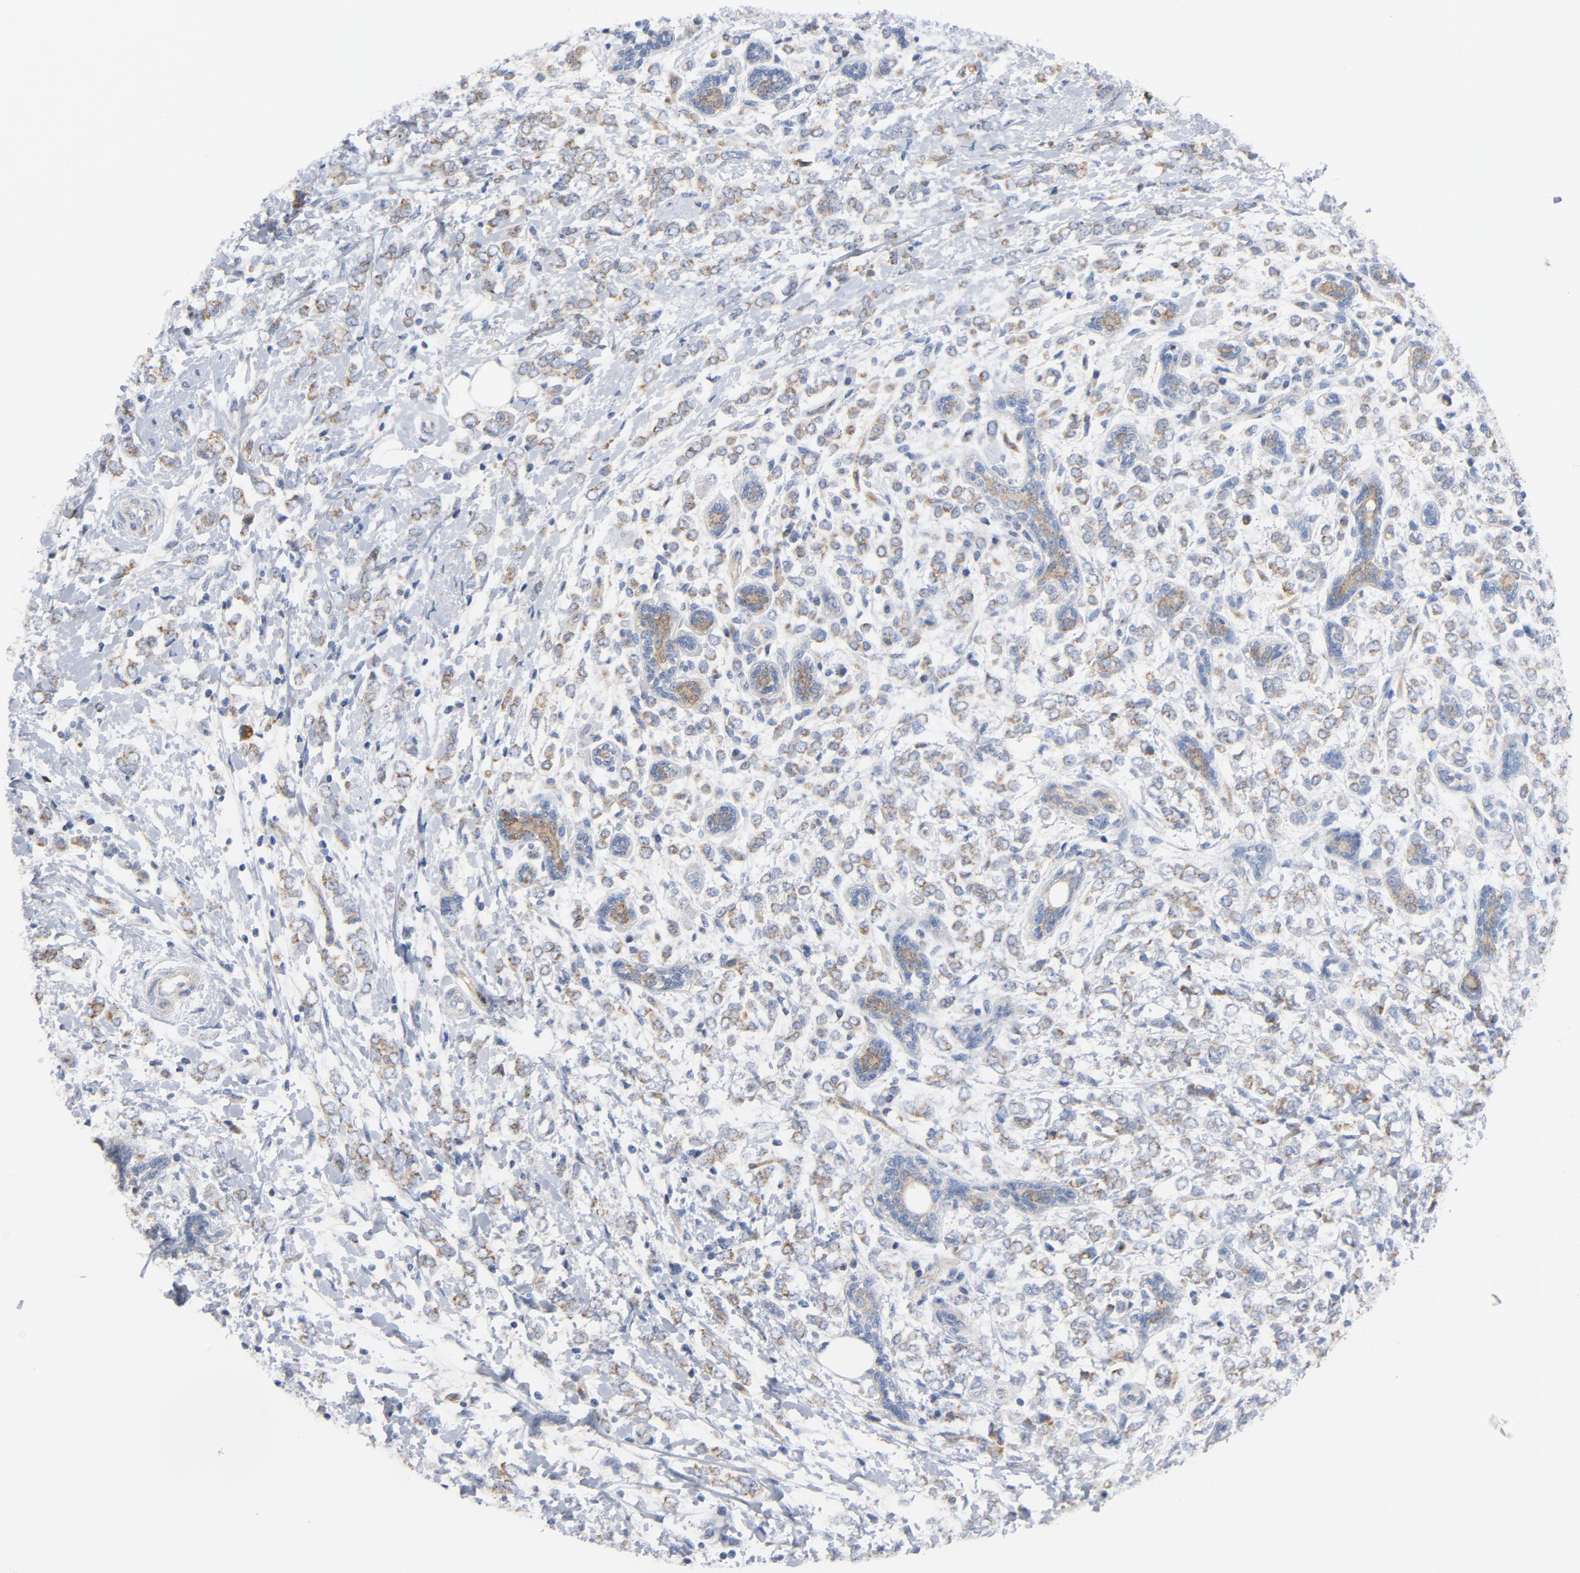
{"staining": {"intensity": "moderate", "quantity": ">75%", "location": "cytoplasmic/membranous"}, "tissue": "breast cancer", "cell_type": "Tumor cells", "image_type": "cancer", "snomed": [{"axis": "morphology", "description": "Normal tissue, NOS"}, {"axis": "morphology", "description": "Lobular carcinoma"}, {"axis": "topography", "description": "Breast"}], "caption": "Immunohistochemistry micrograph of neoplastic tissue: breast cancer (lobular carcinoma) stained using immunohistochemistry (IHC) displays medium levels of moderate protein expression localized specifically in the cytoplasmic/membranous of tumor cells, appearing as a cytoplasmic/membranous brown color.", "gene": "RAPGEF4", "patient": {"sex": "female", "age": 47}}